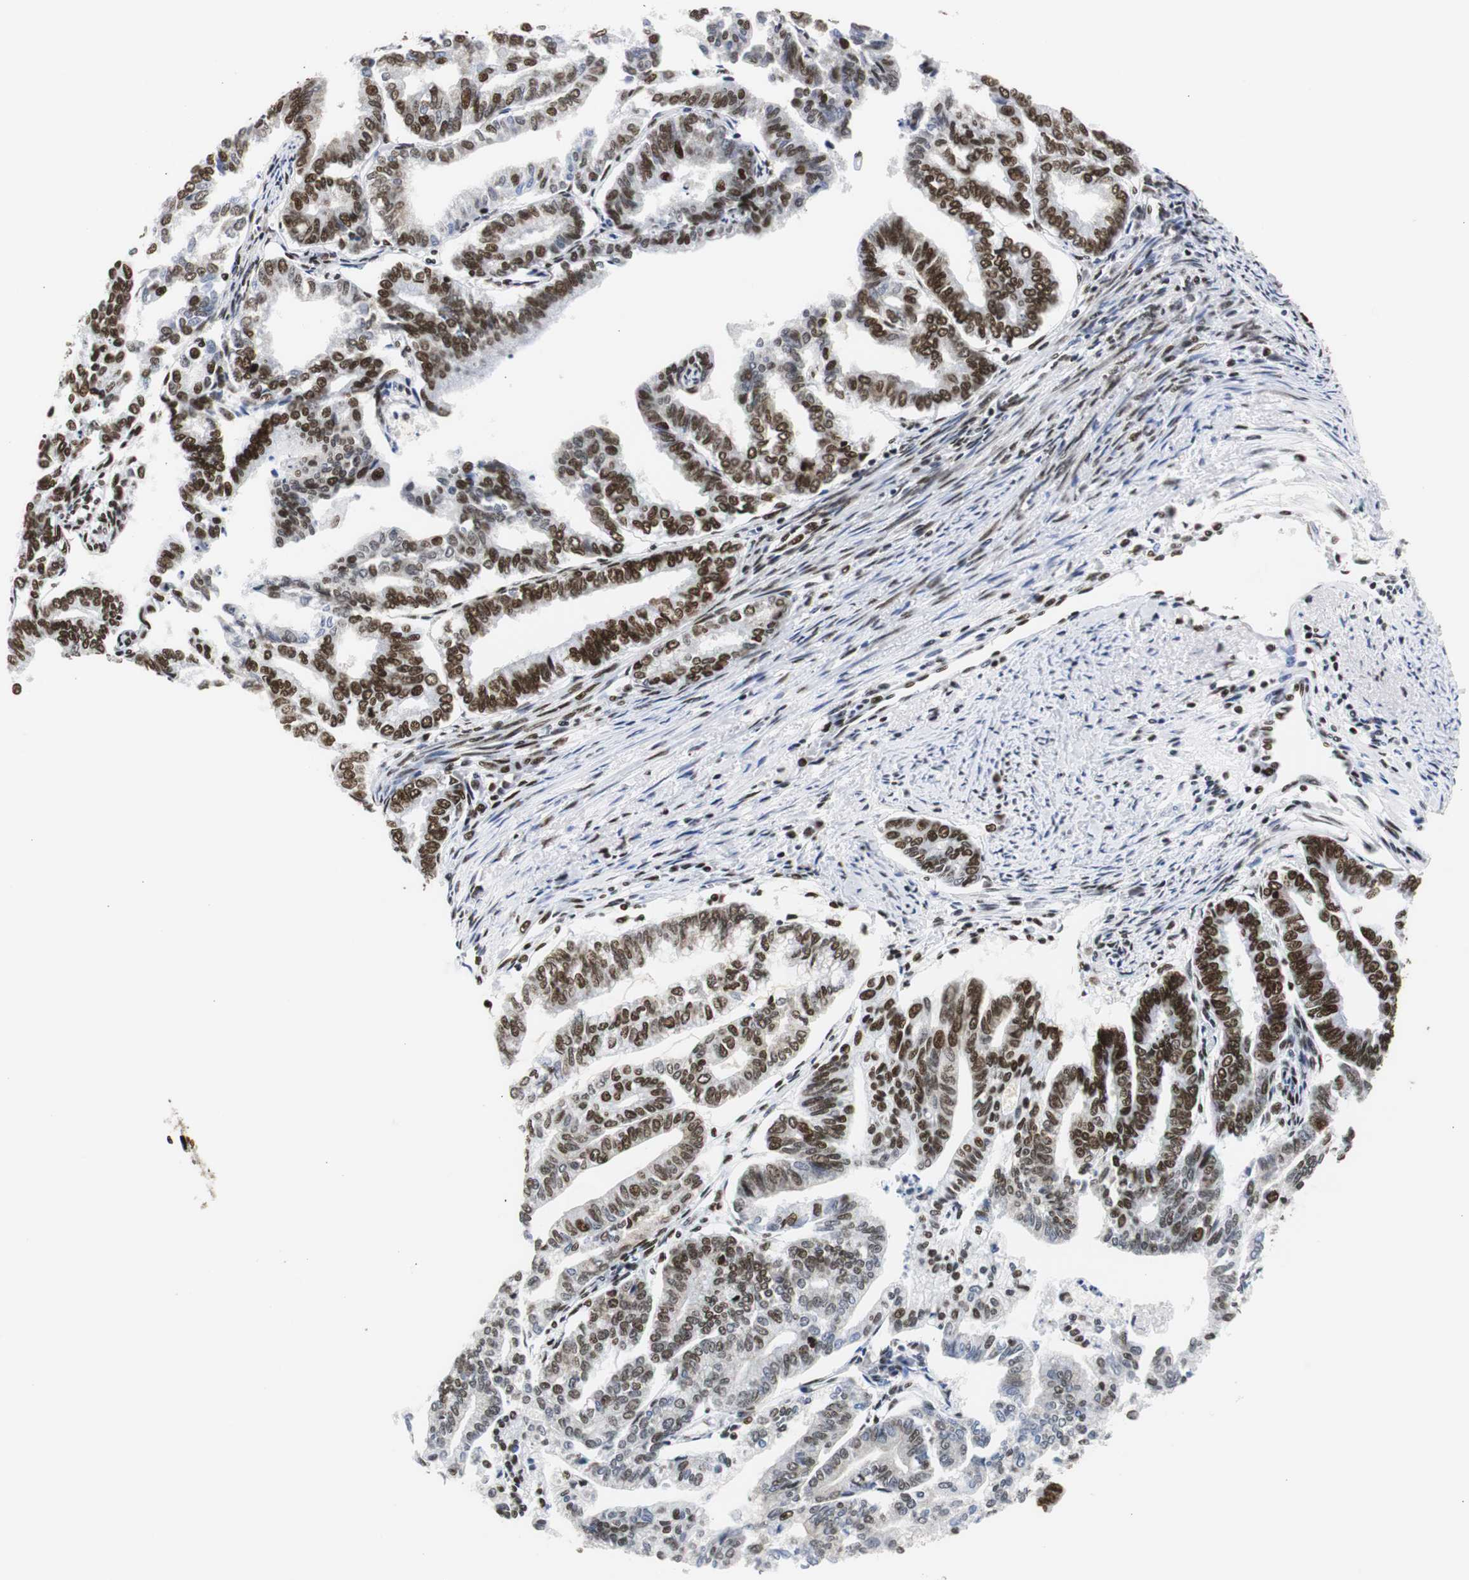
{"staining": {"intensity": "strong", "quantity": "25%-75%", "location": "nuclear"}, "tissue": "endometrial cancer", "cell_type": "Tumor cells", "image_type": "cancer", "snomed": [{"axis": "morphology", "description": "Adenocarcinoma, NOS"}, {"axis": "topography", "description": "Endometrium"}], "caption": "Strong nuclear staining is present in about 25%-75% of tumor cells in endometrial cancer.", "gene": "HNRNPH2", "patient": {"sex": "female", "age": 79}}